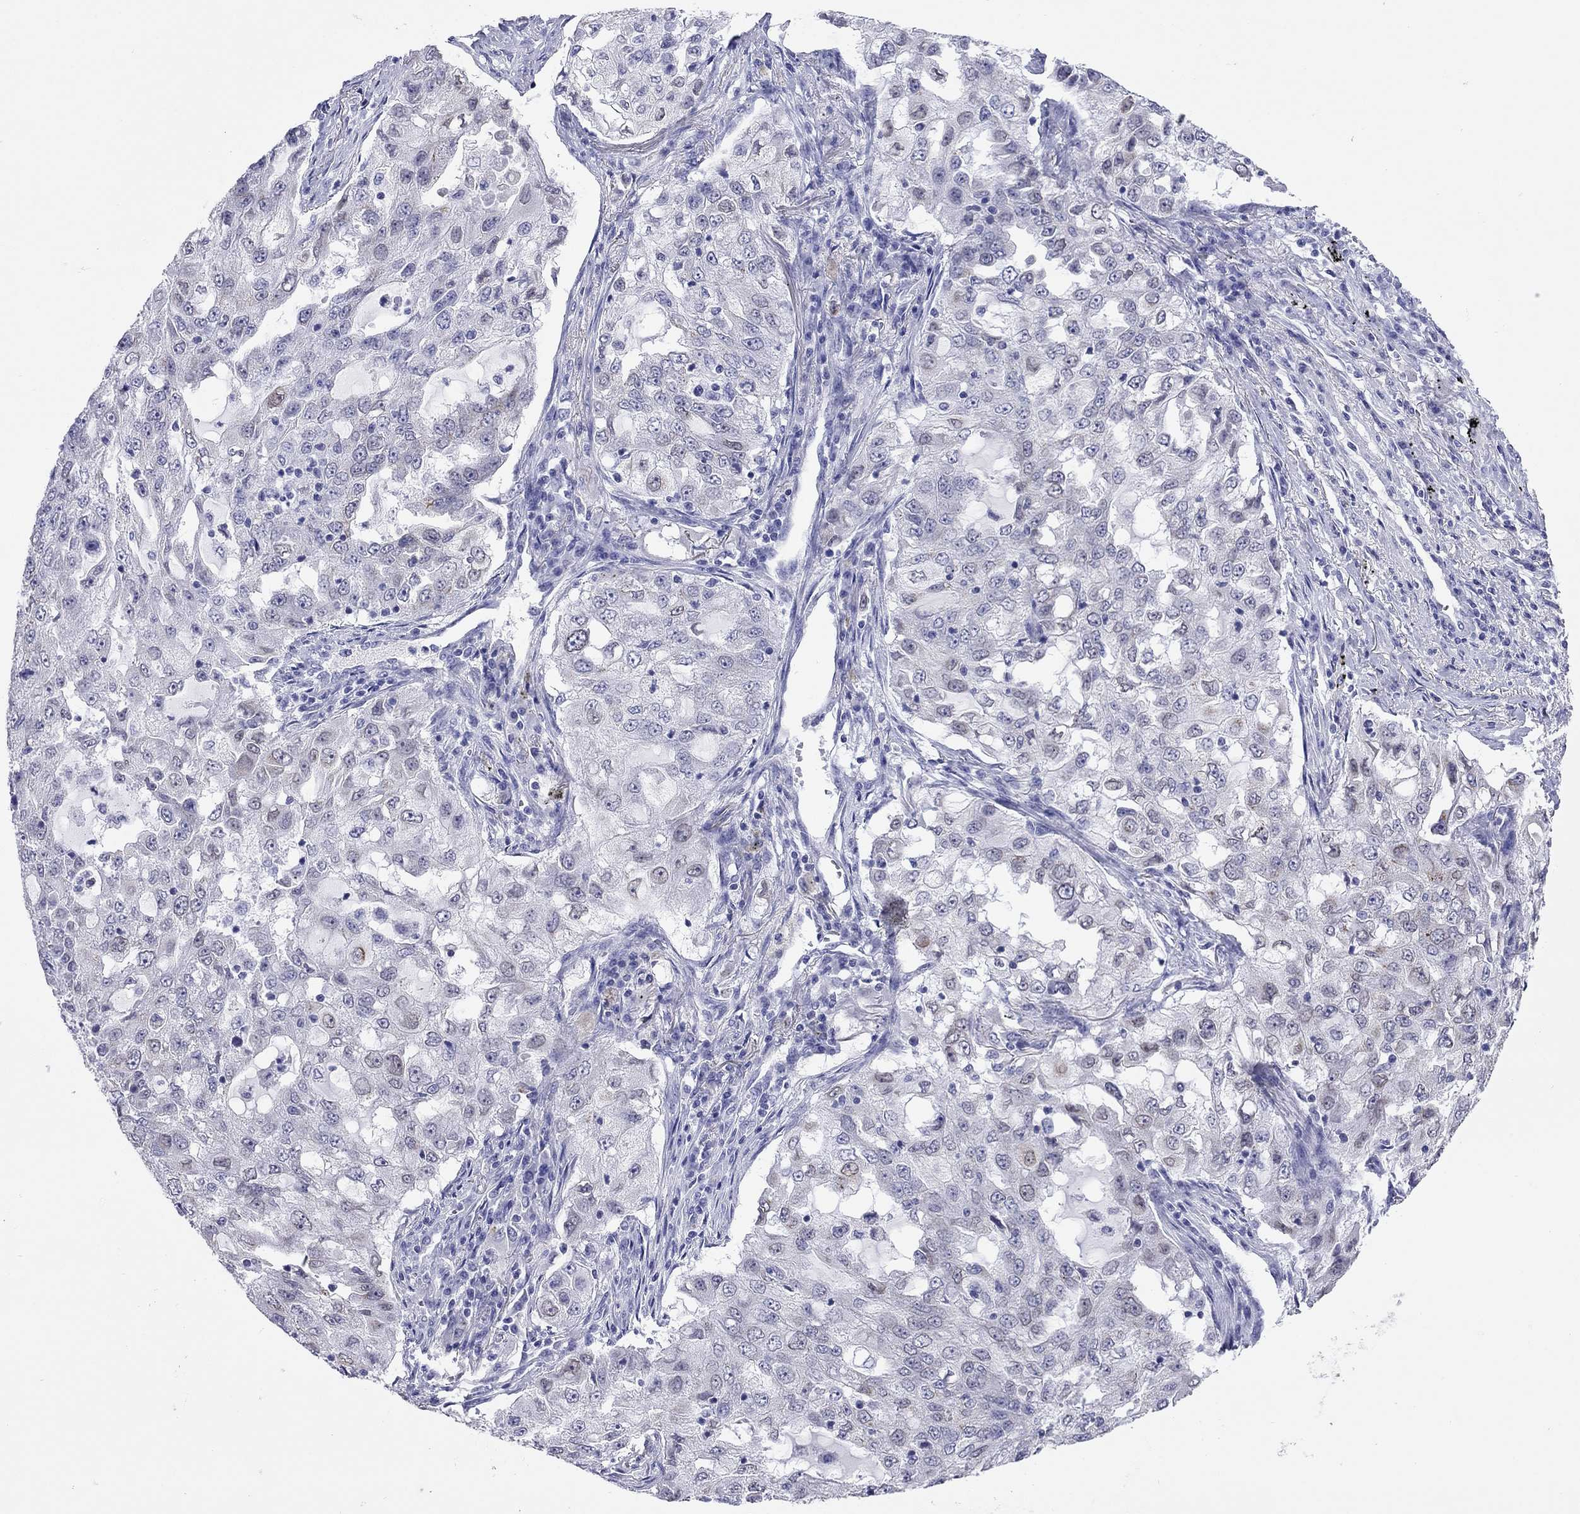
{"staining": {"intensity": "weak", "quantity": "<25%", "location": "cytoplasmic/membranous"}, "tissue": "lung cancer", "cell_type": "Tumor cells", "image_type": "cancer", "snomed": [{"axis": "morphology", "description": "Adenocarcinoma, NOS"}, {"axis": "topography", "description": "Lung"}], "caption": "This image is of lung adenocarcinoma stained with immunohistochemistry to label a protein in brown with the nuclei are counter-stained blue. There is no positivity in tumor cells.", "gene": "ARMC12", "patient": {"sex": "female", "age": 61}}